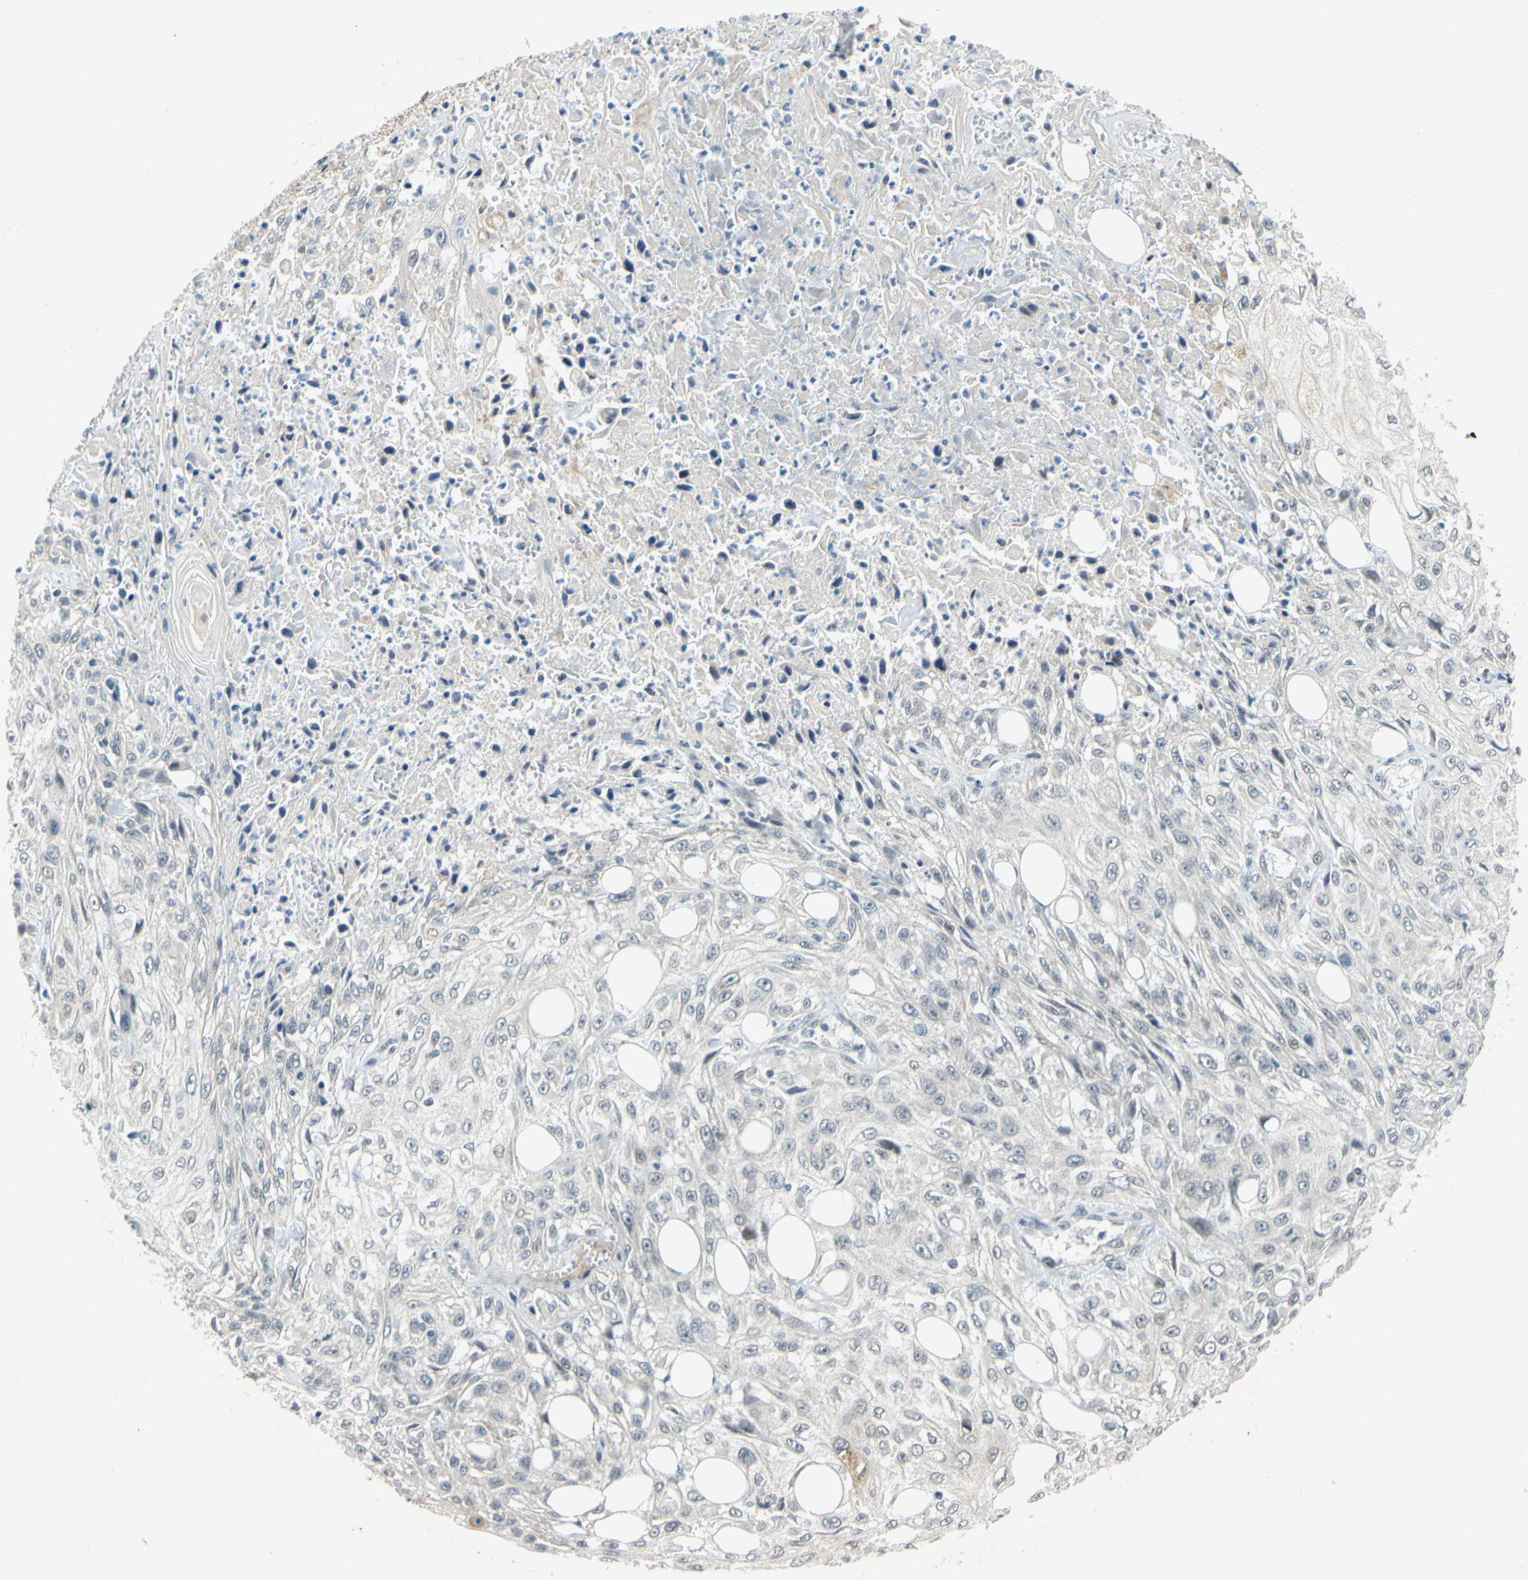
{"staining": {"intensity": "negative", "quantity": "none", "location": "none"}, "tissue": "skin cancer", "cell_type": "Tumor cells", "image_type": "cancer", "snomed": [{"axis": "morphology", "description": "Squamous cell carcinoma, NOS"}, {"axis": "morphology", "description": "Squamous cell carcinoma, metastatic, NOS"}, {"axis": "topography", "description": "Skin"}, {"axis": "topography", "description": "Lymph node"}], "caption": "High power microscopy histopathology image of an immunohistochemistry photomicrograph of skin cancer (metastatic squamous cell carcinoma), revealing no significant expression in tumor cells. The staining was performed using DAB (3,3'-diaminobenzidine) to visualize the protein expression in brown, while the nuclei were stained in blue with hematoxylin (Magnification: 20x).", "gene": "POGZ", "patient": {"sex": "male", "age": 75}}